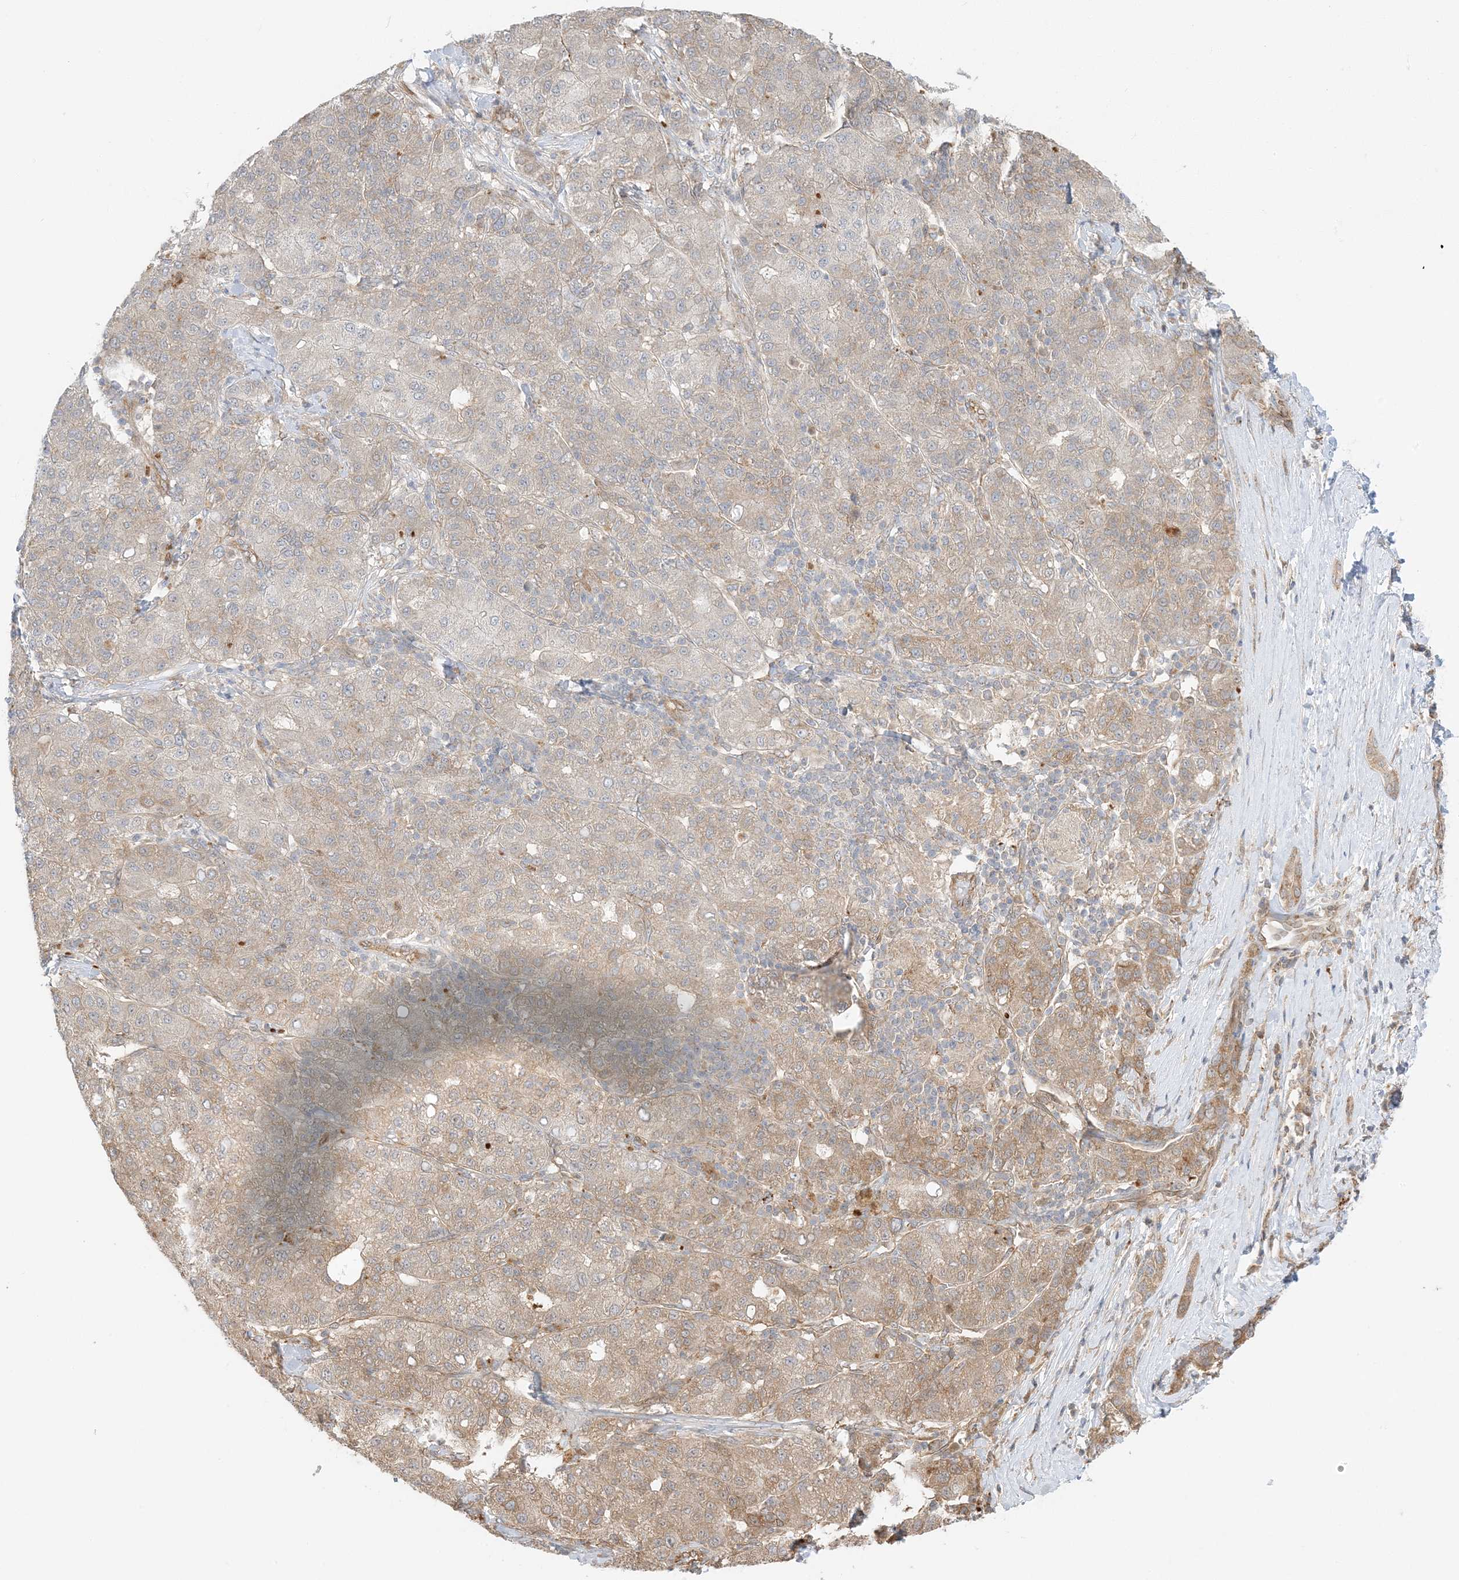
{"staining": {"intensity": "weak", "quantity": "25%-75%", "location": "cytoplasmic/membranous"}, "tissue": "liver cancer", "cell_type": "Tumor cells", "image_type": "cancer", "snomed": [{"axis": "morphology", "description": "Carcinoma, Hepatocellular, NOS"}, {"axis": "topography", "description": "Liver"}], "caption": "Immunohistochemical staining of liver cancer displays low levels of weak cytoplasmic/membranous staining in about 25%-75% of tumor cells. The protein is shown in brown color, while the nuclei are stained blue.", "gene": "UBAP2L", "patient": {"sex": "male", "age": 65}}